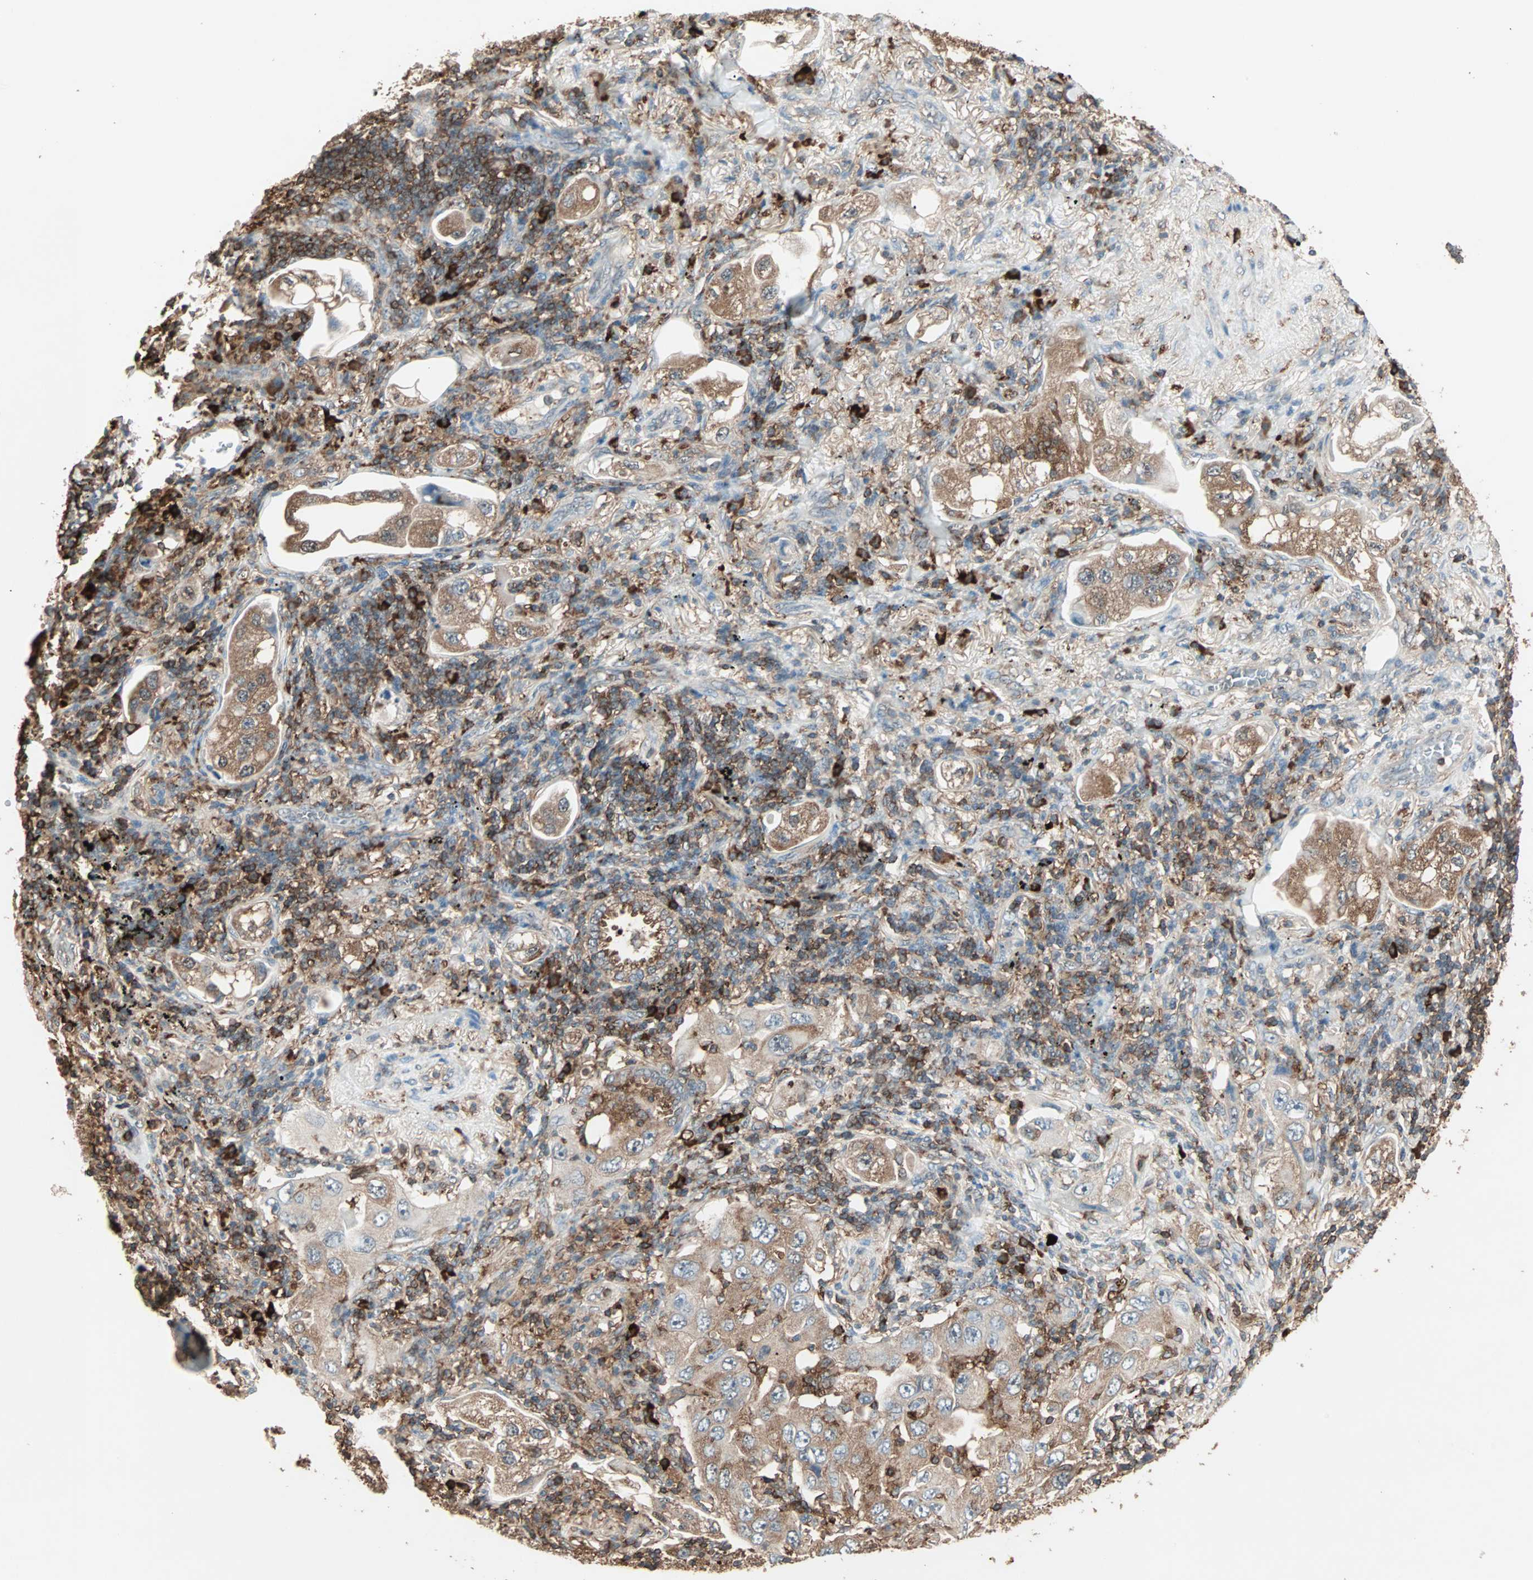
{"staining": {"intensity": "moderate", "quantity": ">75%", "location": "cytoplasmic/membranous"}, "tissue": "lung cancer", "cell_type": "Tumor cells", "image_type": "cancer", "snomed": [{"axis": "morphology", "description": "Adenocarcinoma, NOS"}, {"axis": "topography", "description": "Lung"}], "caption": "IHC staining of adenocarcinoma (lung), which exhibits medium levels of moderate cytoplasmic/membranous positivity in about >75% of tumor cells indicating moderate cytoplasmic/membranous protein staining. The staining was performed using DAB (brown) for protein detection and nuclei were counterstained in hematoxylin (blue).", "gene": "MMP3", "patient": {"sex": "female", "age": 65}}